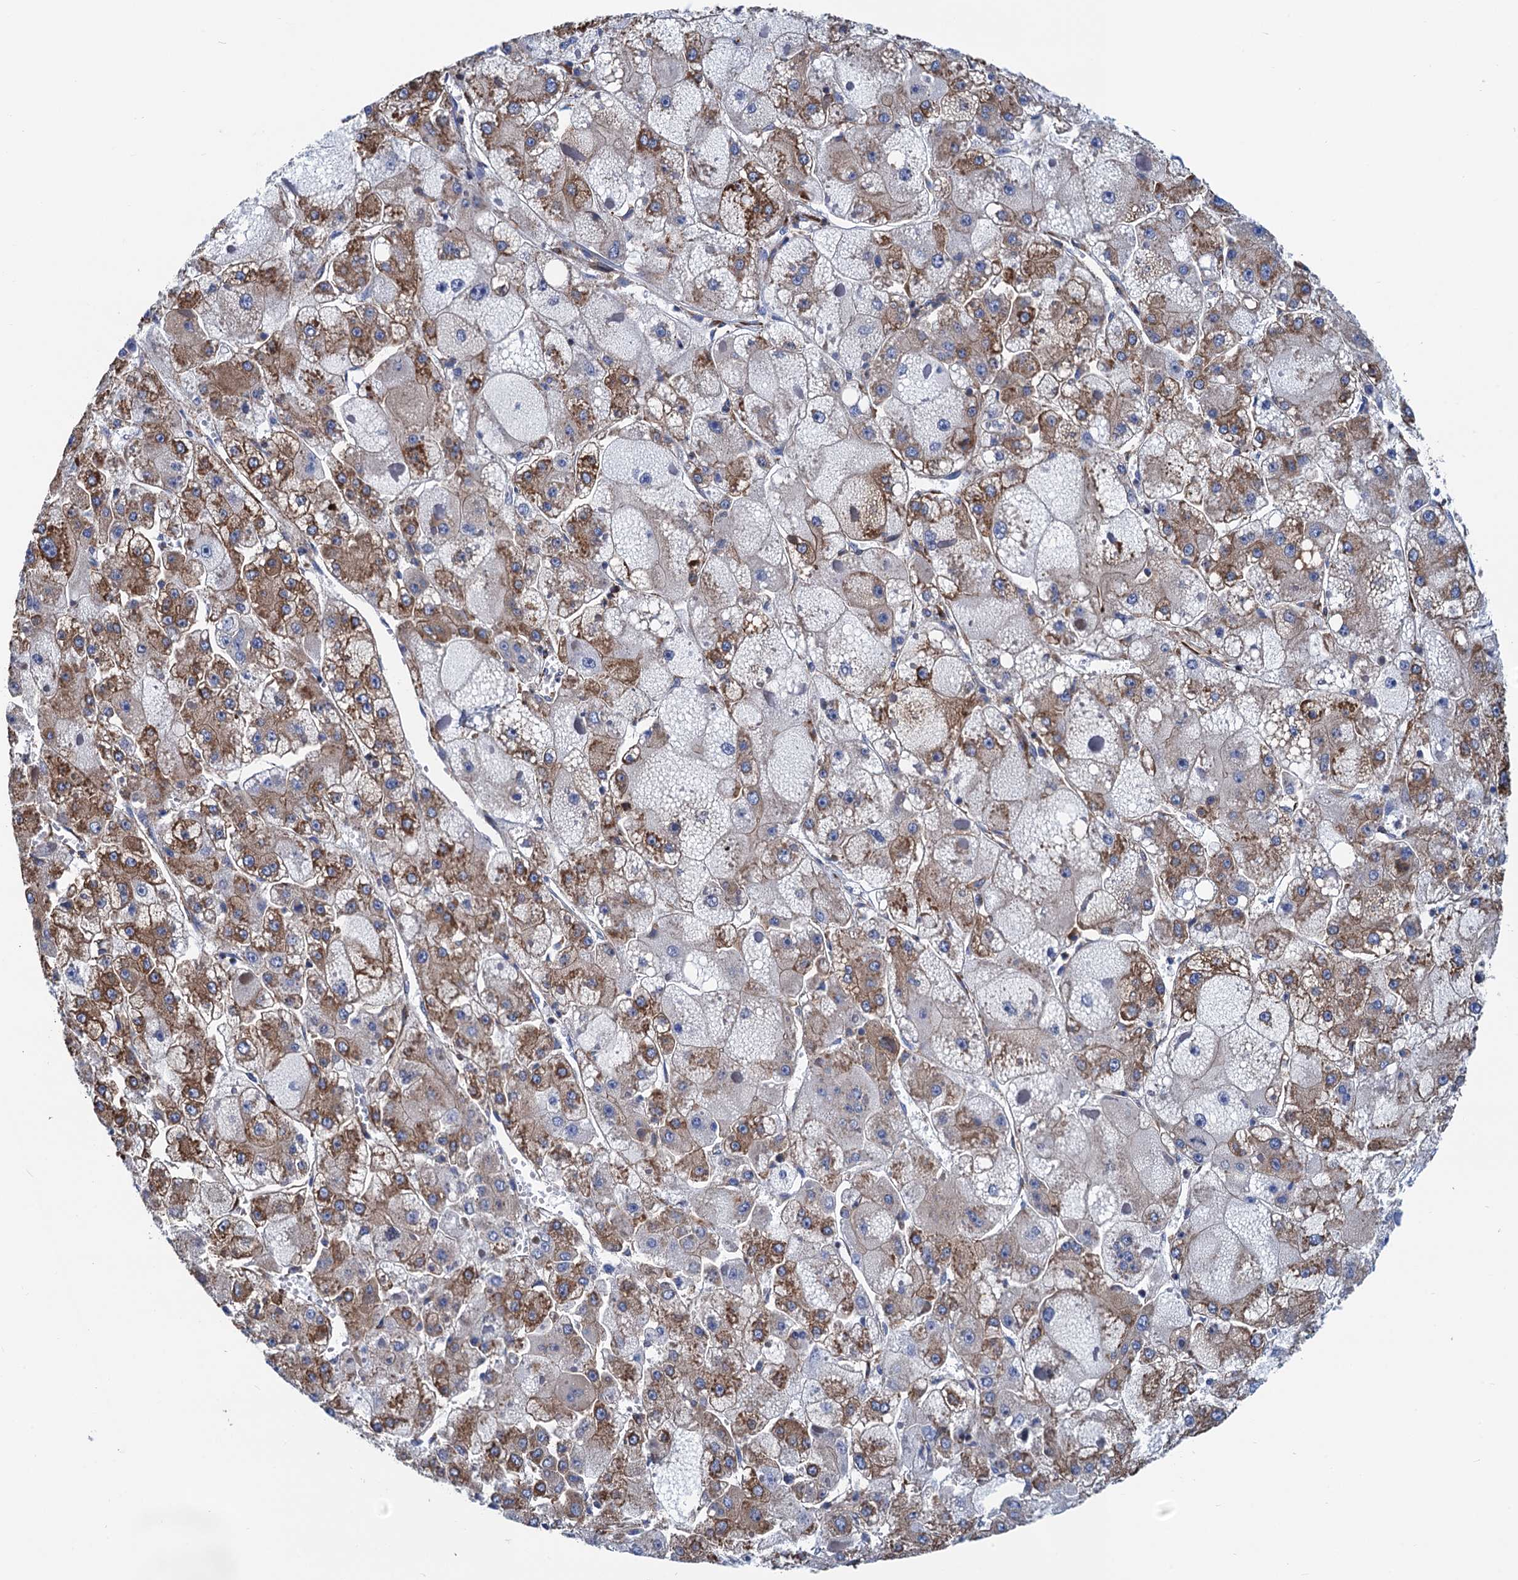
{"staining": {"intensity": "moderate", "quantity": "25%-75%", "location": "cytoplasmic/membranous"}, "tissue": "liver cancer", "cell_type": "Tumor cells", "image_type": "cancer", "snomed": [{"axis": "morphology", "description": "Carcinoma, Hepatocellular, NOS"}, {"axis": "topography", "description": "Liver"}], "caption": "Tumor cells display medium levels of moderate cytoplasmic/membranous positivity in approximately 25%-75% of cells in human liver hepatocellular carcinoma.", "gene": "SLC12A7", "patient": {"sex": "female", "age": 73}}